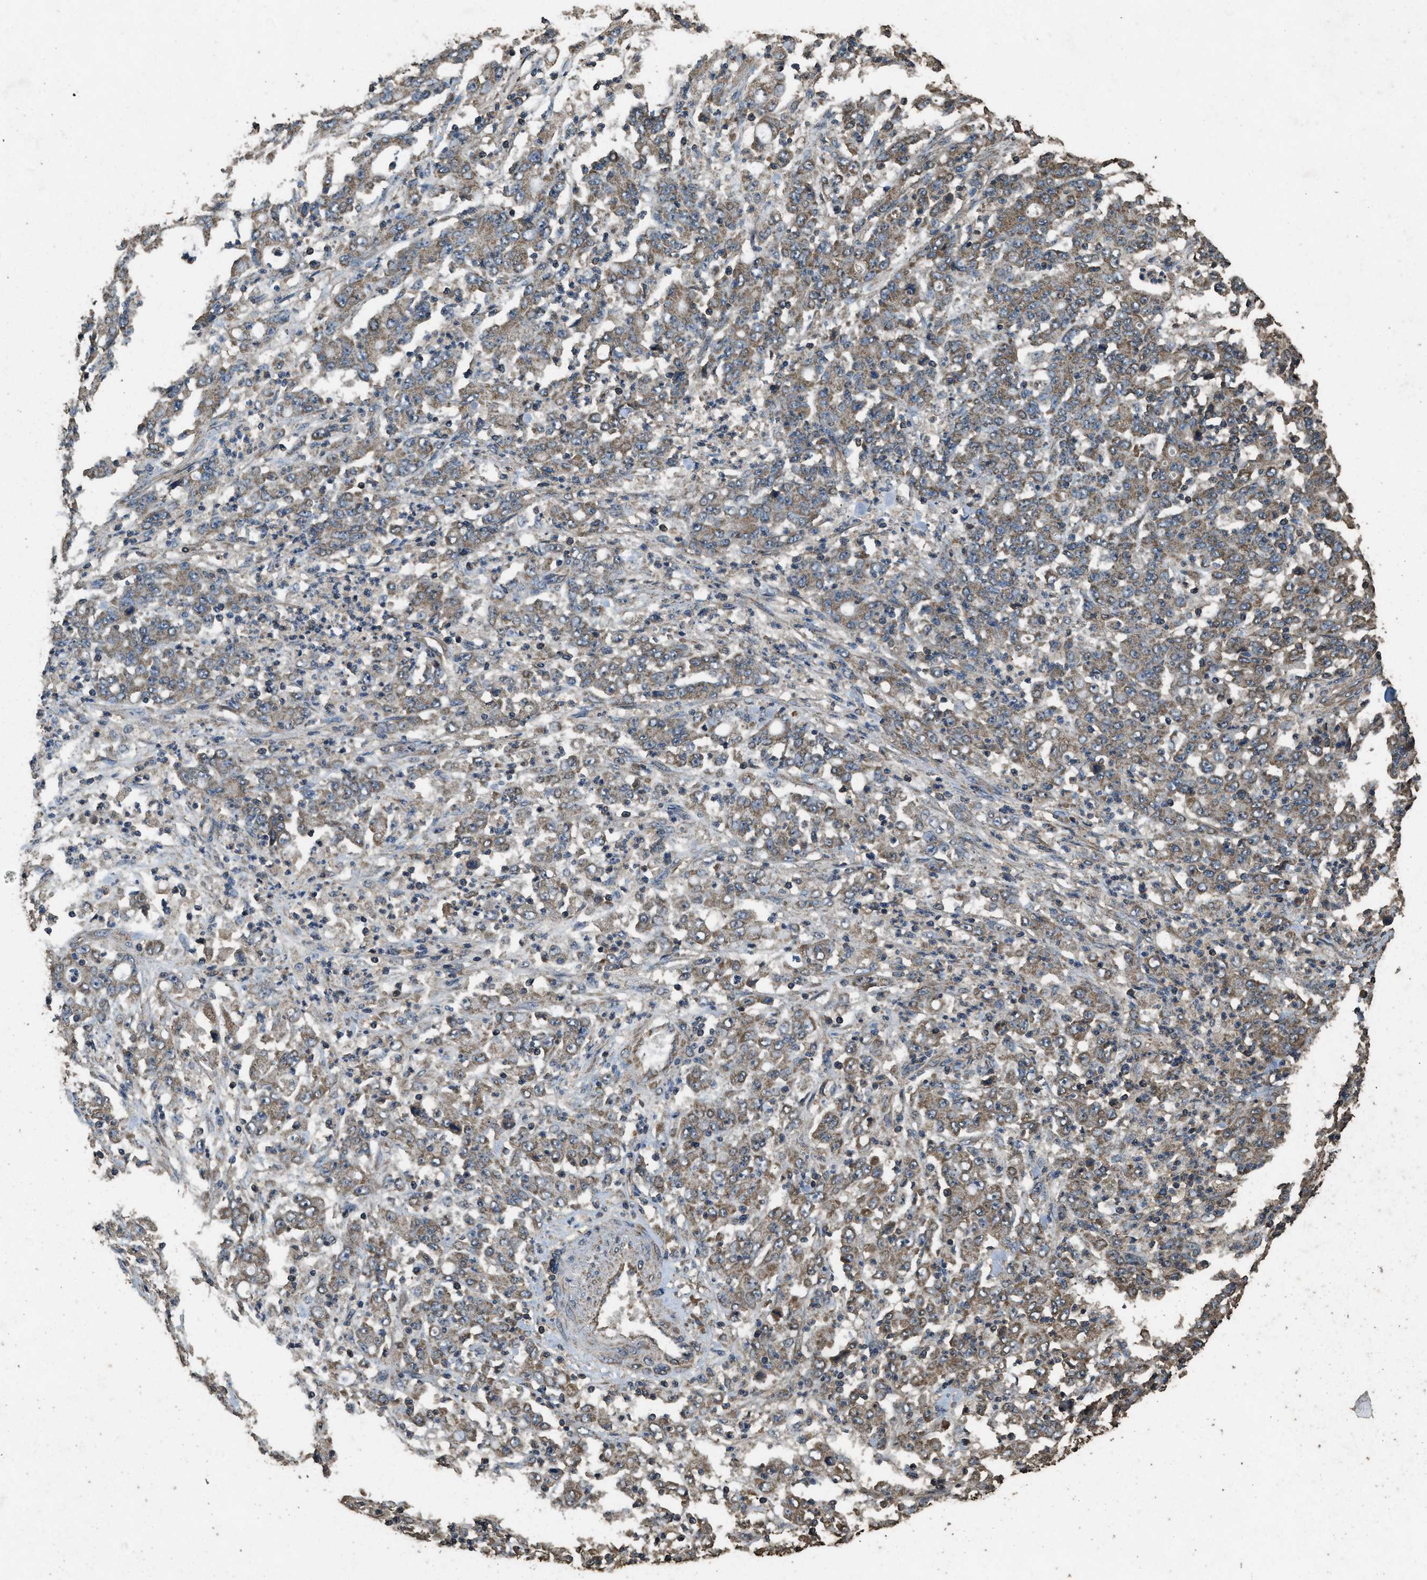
{"staining": {"intensity": "moderate", "quantity": ">75%", "location": "cytoplasmic/membranous"}, "tissue": "stomach cancer", "cell_type": "Tumor cells", "image_type": "cancer", "snomed": [{"axis": "morphology", "description": "Adenocarcinoma, NOS"}, {"axis": "topography", "description": "Stomach, lower"}], "caption": "Stomach cancer was stained to show a protein in brown. There is medium levels of moderate cytoplasmic/membranous positivity in about >75% of tumor cells. The protein of interest is stained brown, and the nuclei are stained in blue (DAB IHC with brightfield microscopy, high magnification).", "gene": "CYRIA", "patient": {"sex": "female", "age": 71}}